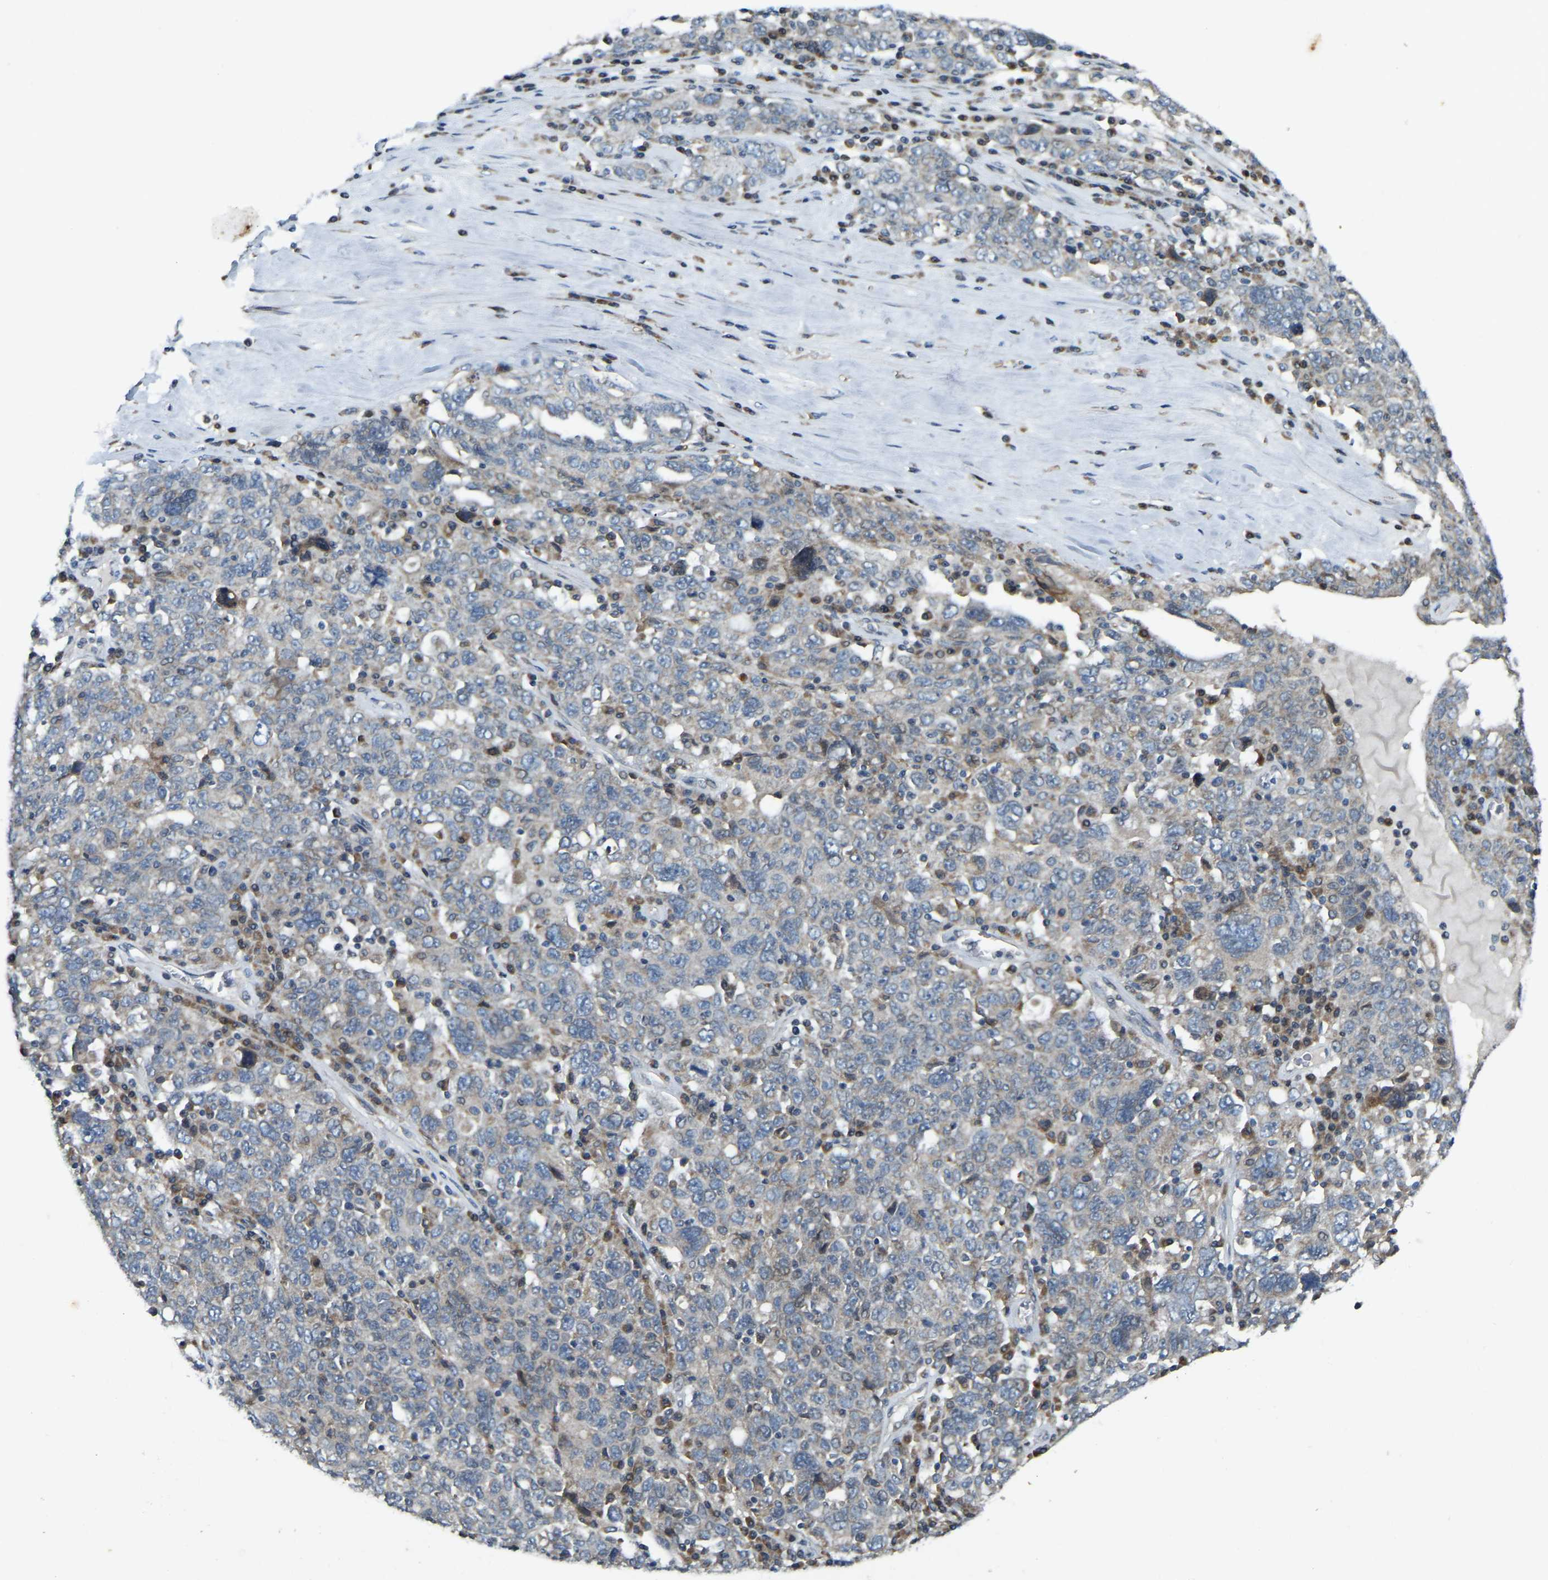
{"staining": {"intensity": "negative", "quantity": "none", "location": "none"}, "tissue": "ovarian cancer", "cell_type": "Tumor cells", "image_type": "cancer", "snomed": [{"axis": "morphology", "description": "Carcinoma, endometroid"}, {"axis": "topography", "description": "Ovary"}], "caption": "Ovarian endometroid carcinoma stained for a protein using immunohistochemistry (IHC) exhibits no expression tumor cells.", "gene": "PARL", "patient": {"sex": "female", "age": 62}}